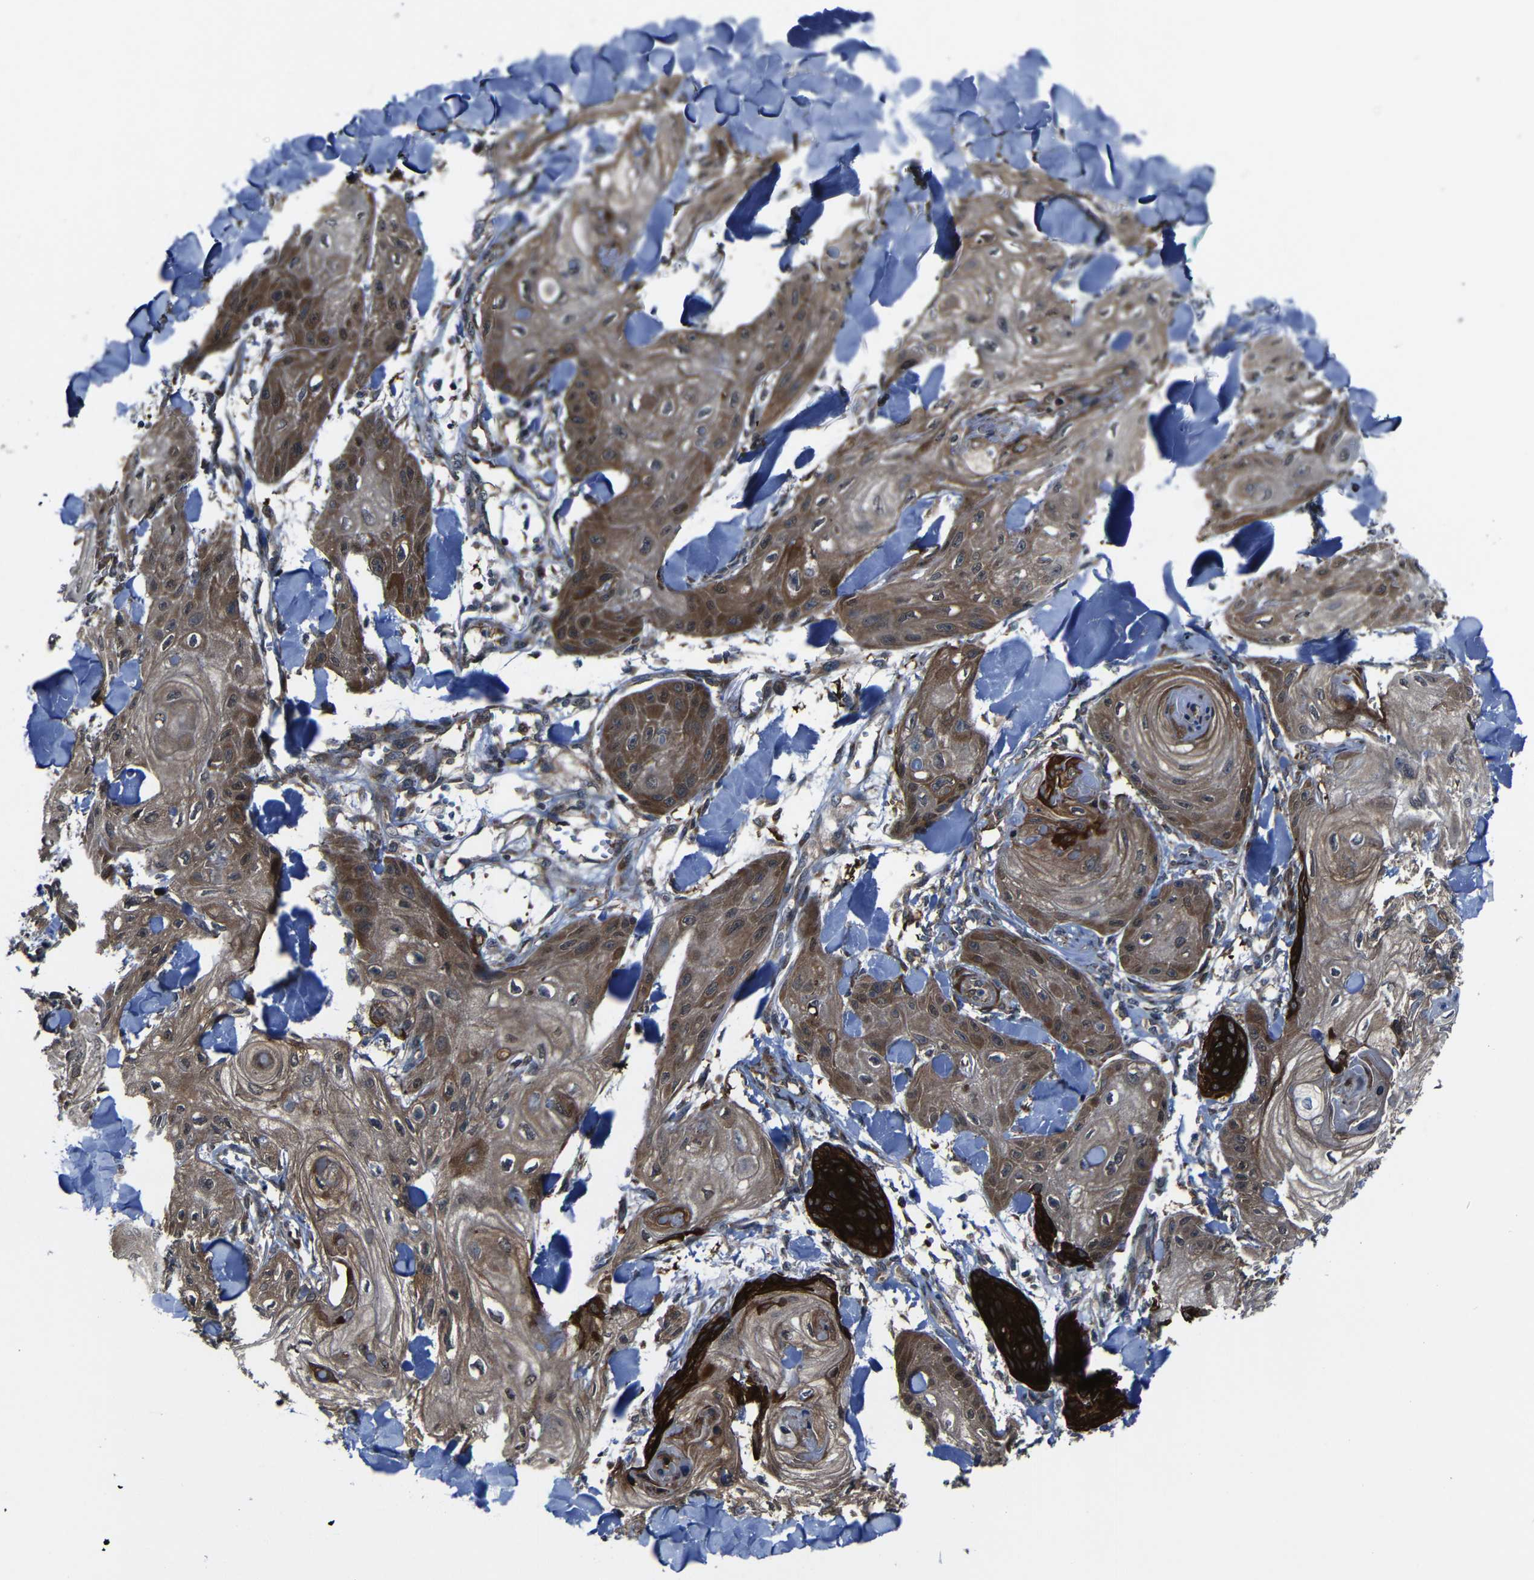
{"staining": {"intensity": "strong", "quantity": ">75%", "location": "cytoplasmic/membranous"}, "tissue": "skin cancer", "cell_type": "Tumor cells", "image_type": "cancer", "snomed": [{"axis": "morphology", "description": "Squamous cell carcinoma, NOS"}, {"axis": "topography", "description": "Skin"}], "caption": "Approximately >75% of tumor cells in skin cancer reveal strong cytoplasmic/membranous protein positivity as visualized by brown immunohistochemical staining.", "gene": "KIAA0513", "patient": {"sex": "male", "age": 74}}